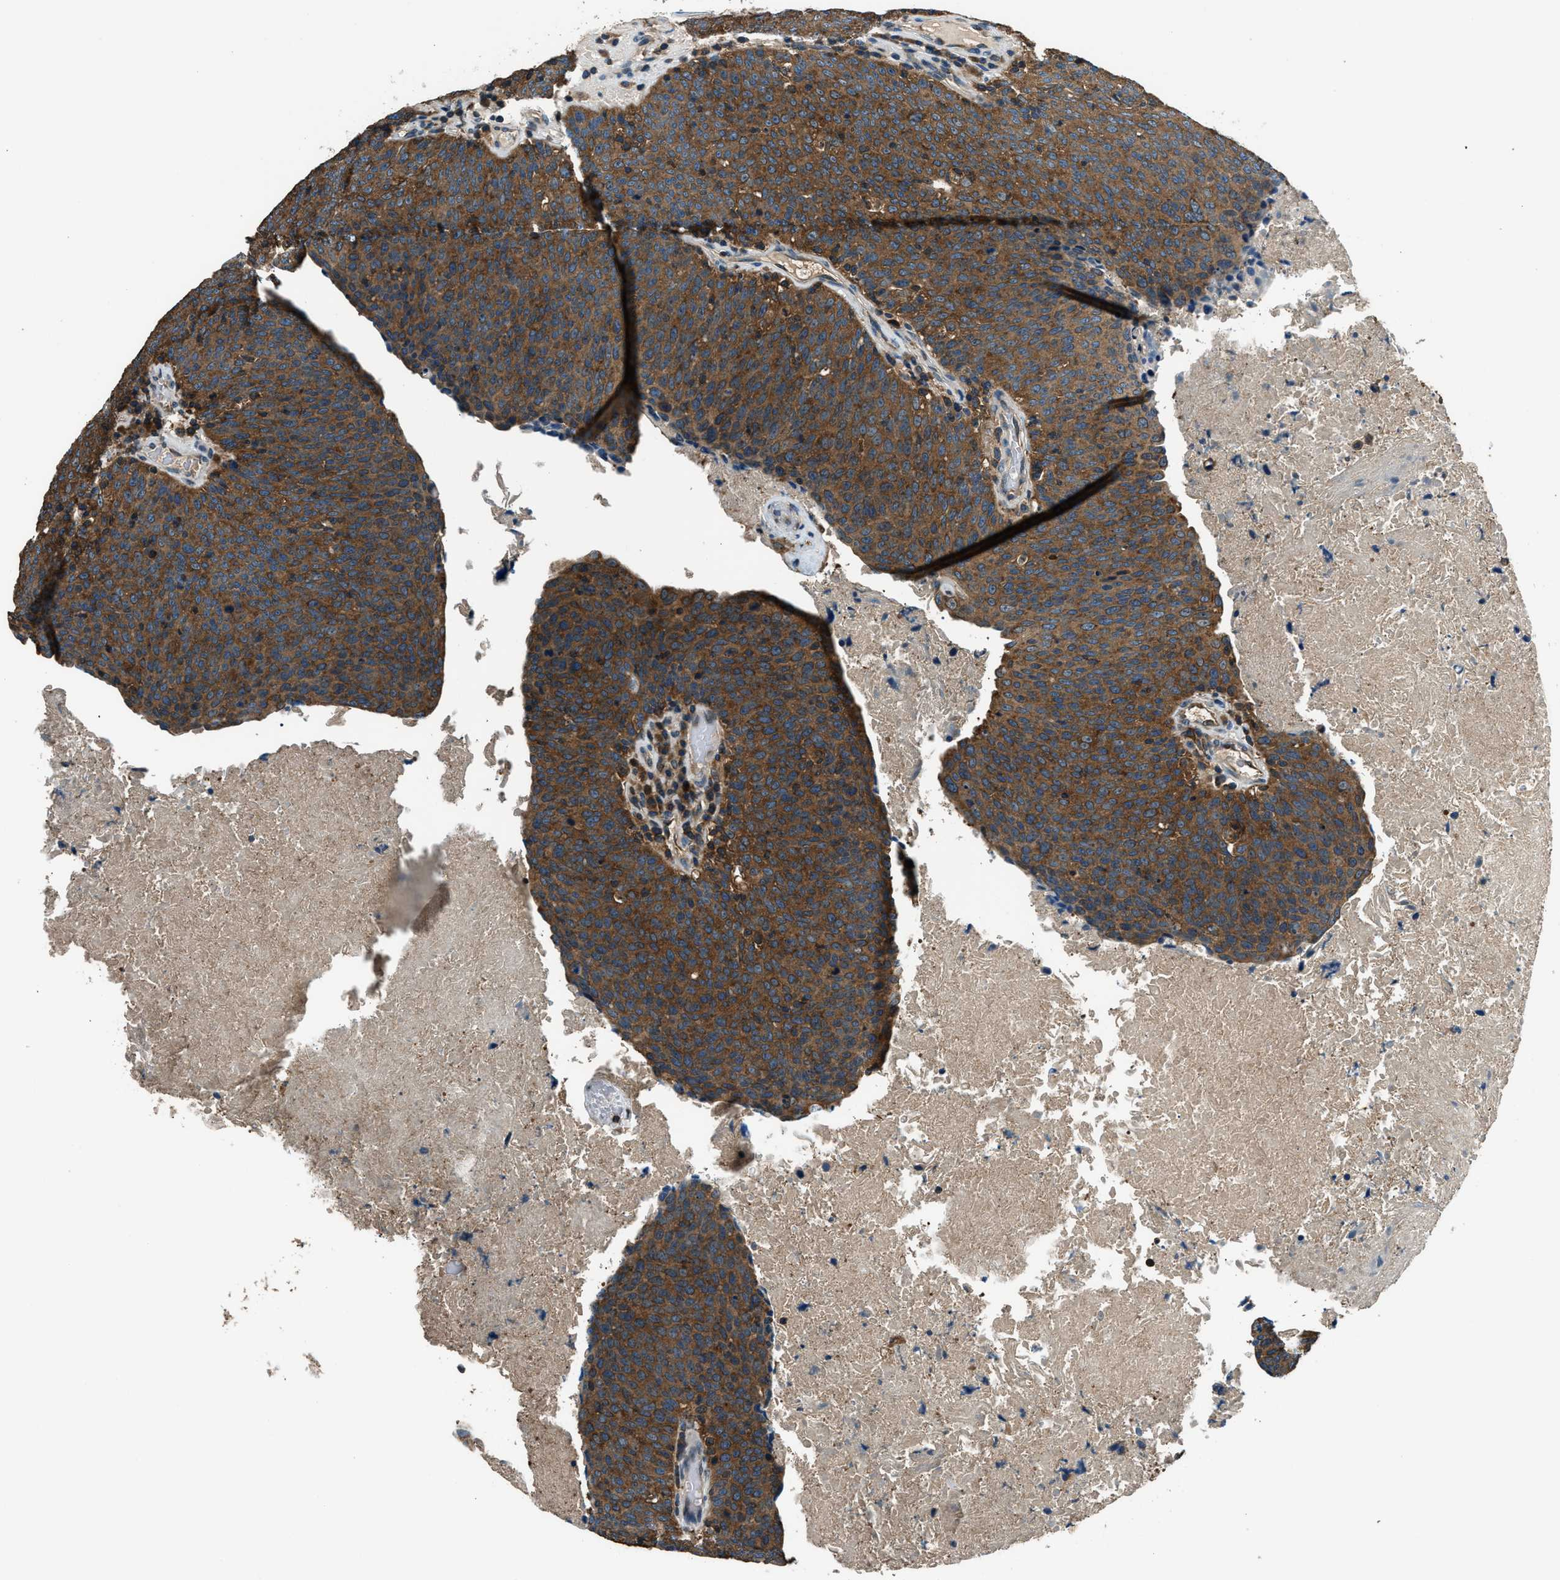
{"staining": {"intensity": "strong", "quantity": ">75%", "location": "cytoplasmic/membranous"}, "tissue": "head and neck cancer", "cell_type": "Tumor cells", "image_type": "cancer", "snomed": [{"axis": "morphology", "description": "Squamous cell carcinoma, NOS"}, {"axis": "morphology", "description": "Squamous cell carcinoma, metastatic, NOS"}, {"axis": "topography", "description": "Lymph node"}, {"axis": "topography", "description": "Head-Neck"}], "caption": "Protein analysis of head and neck cancer (metastatic squamous cell carcinoma) tissue reveals strong cytoplasmic/membranous staining in about >75% of tumor cells.", "gene": "ARFGAP2", "patient": {"sex": "male", "age": 62}}